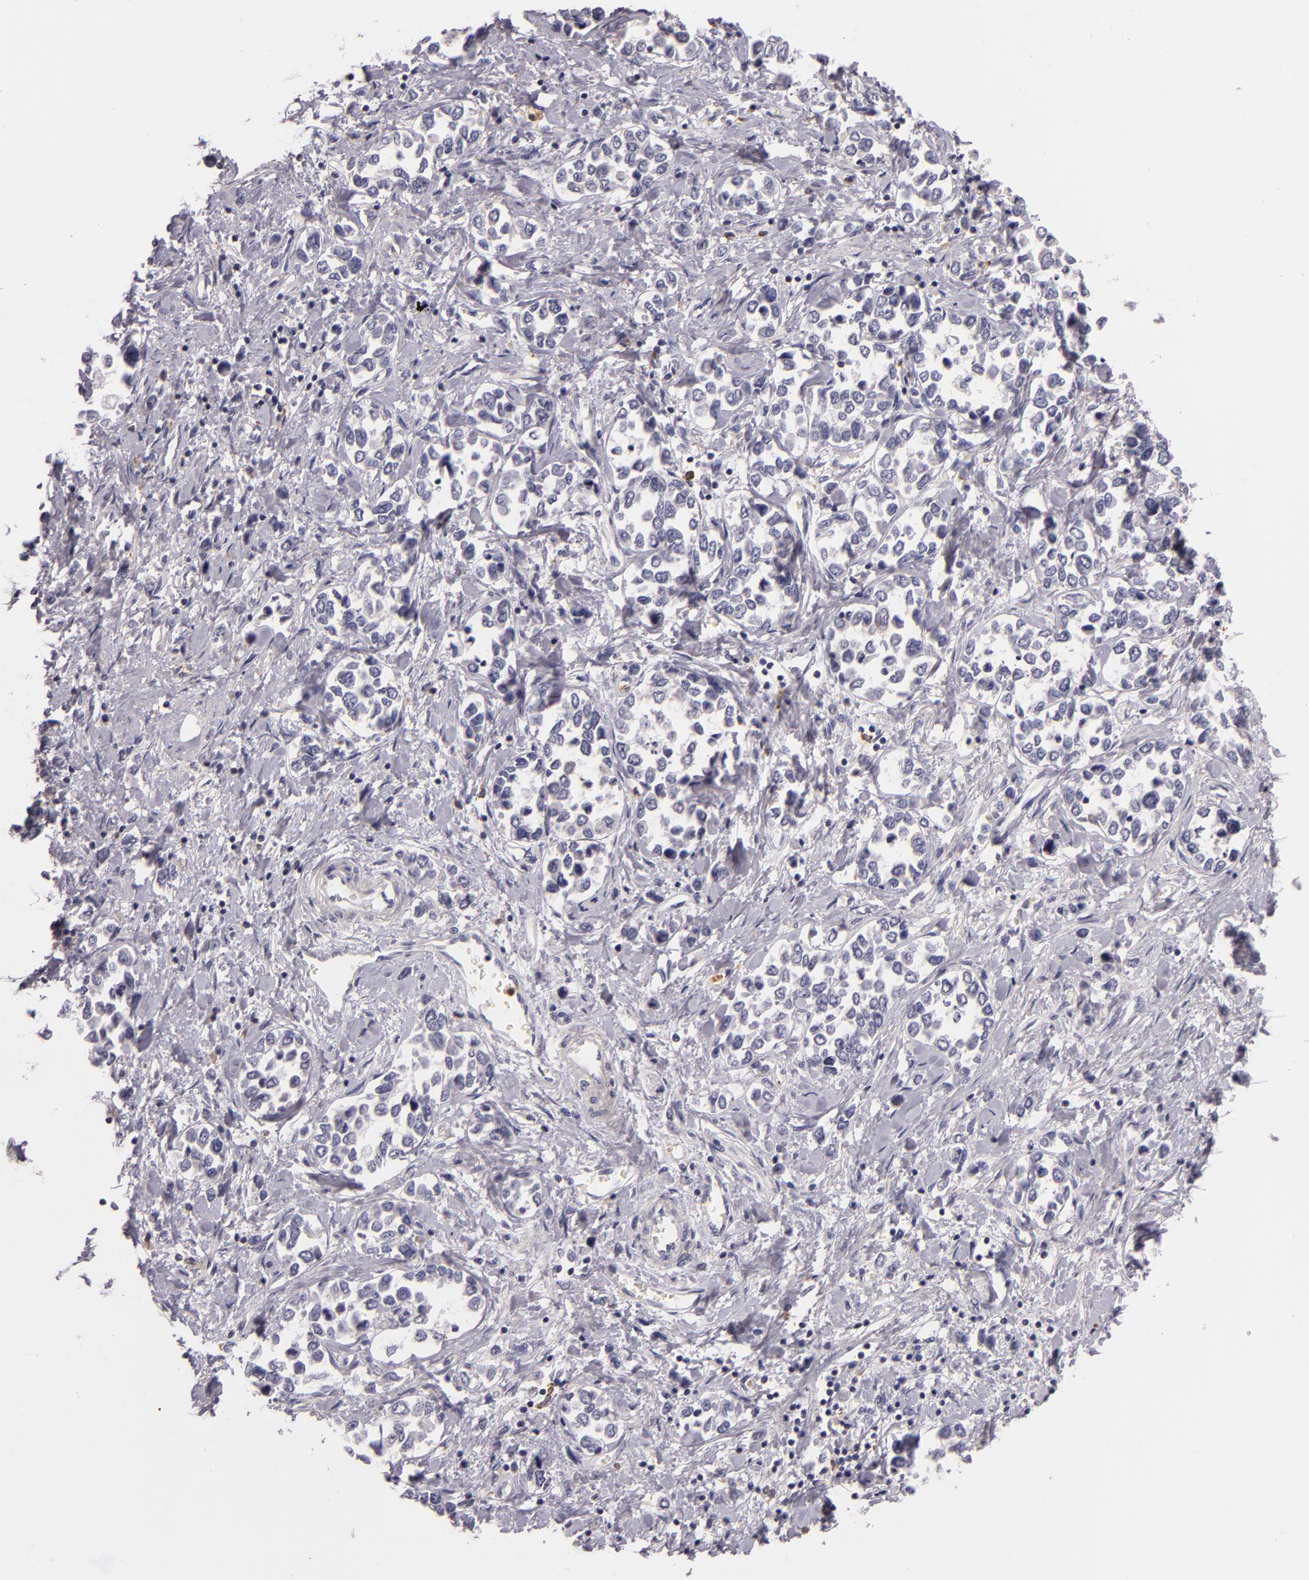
{"staining": {"intensity": "negative", "quantity": "none", "location": "none"}, "tissue": "stomach cancer", "cell_type": "Tumor cells", "image_type": "cancer", "snomed": [{"axis": "morphology", "description": "Adenocarcinoma, NOS"}, {"axis": "topography", "description": "Stomach, upper"}], "caption": "This photomicrograph is of stomach cancer (adenocarcinoma) stained with IHC to label a protein in brown with the nuclei are counter-stained blue. There is no expression in tumor cells.", "gene": "TLR8", "patient": {"sex": "male", "age": 76}}